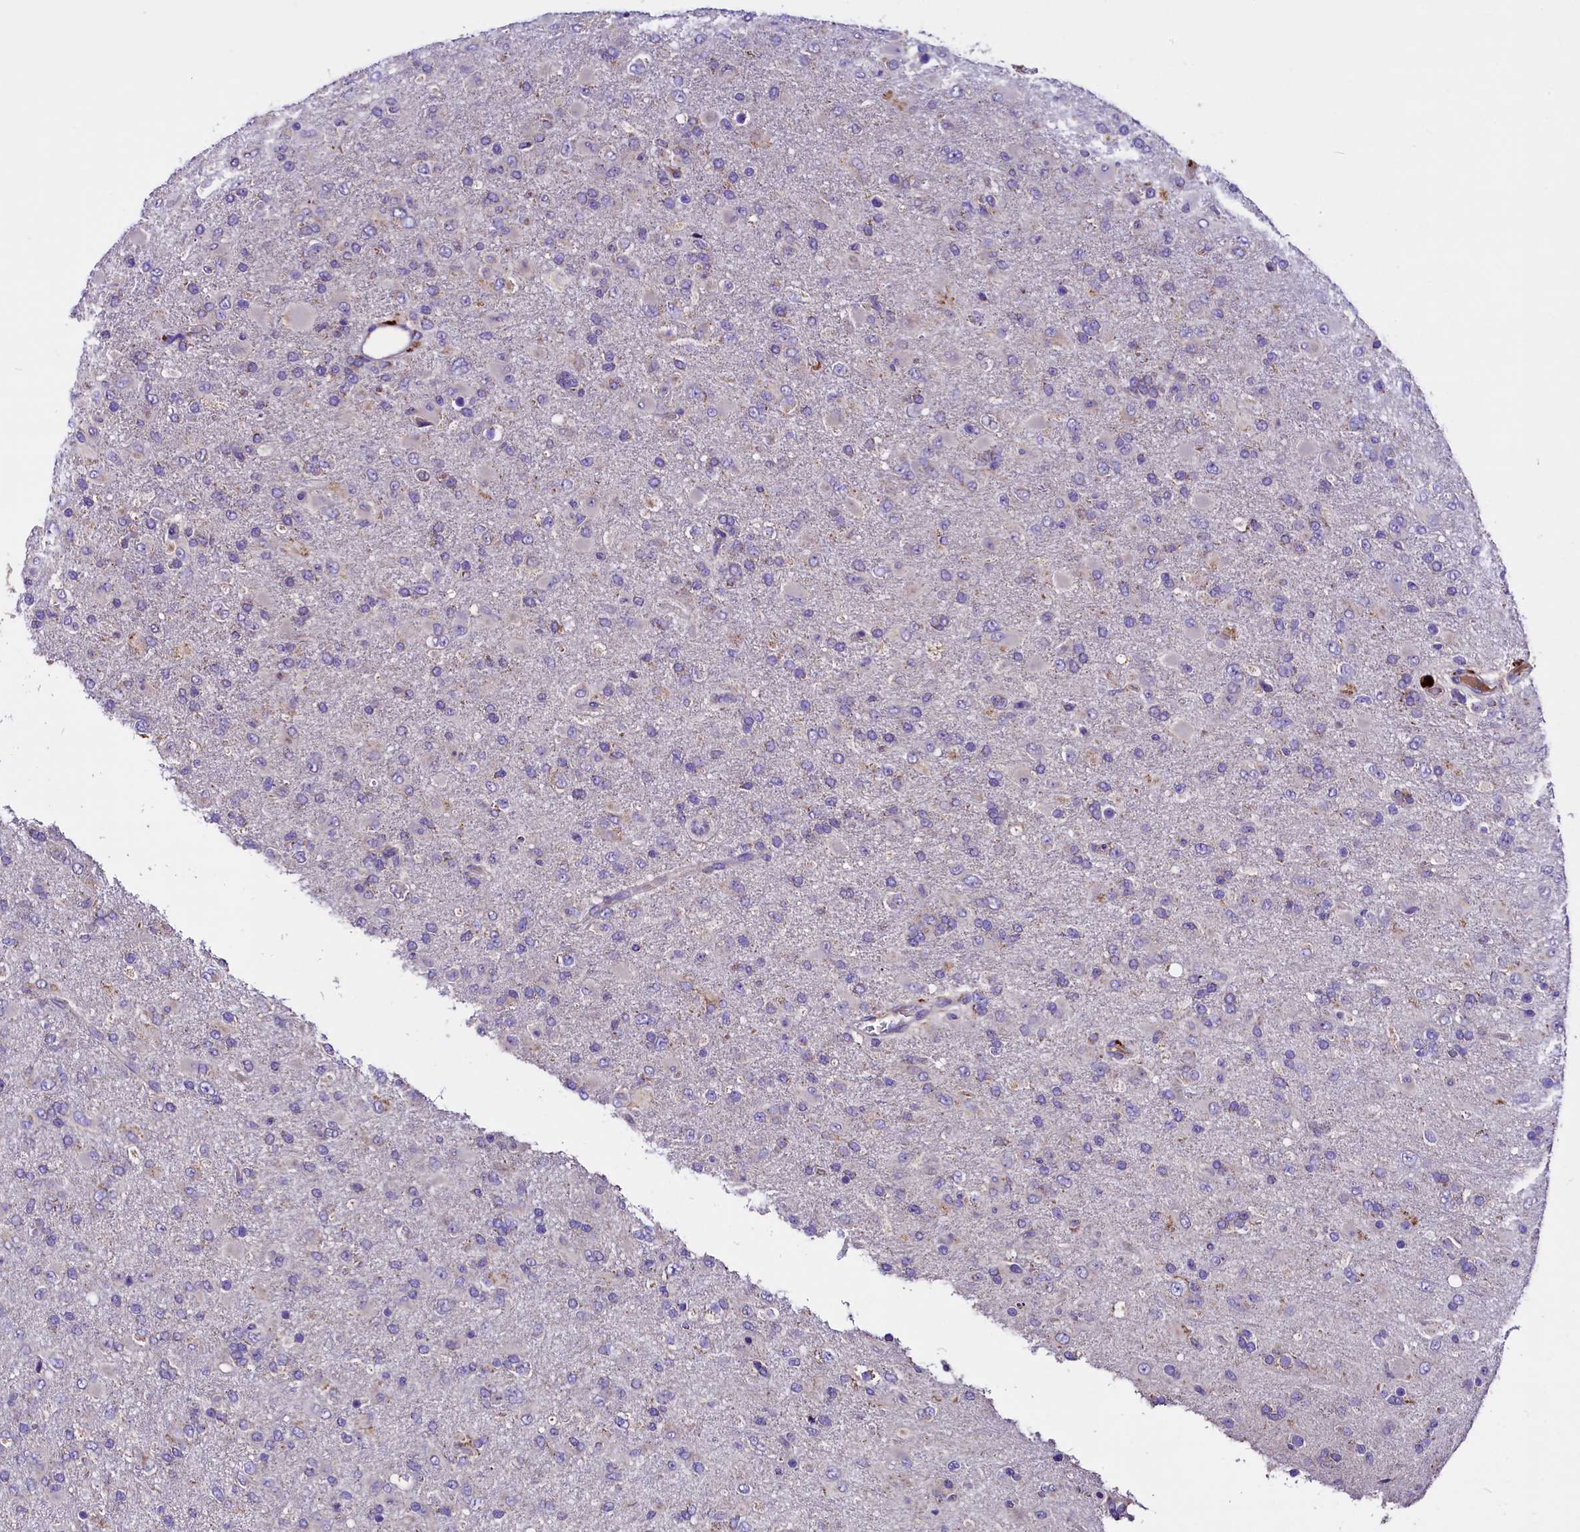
{"staining": {"intensity": "negative", "quantity": "none", "location": "none"}, "tissue": "glioma", "cell_type": "Tumor cells", "image_type": "cancer", "snomed": [{"axis": "morphology", "description": "Glioma, malignant, Low grade"}, {"axis": "topography", "description": "Brain"}], "caption": "Tumor cells are negative for protein expression in human malignant low-grade glioma.", "gene": "SIX5", "patient": {"sex": "male", "age": 65}}